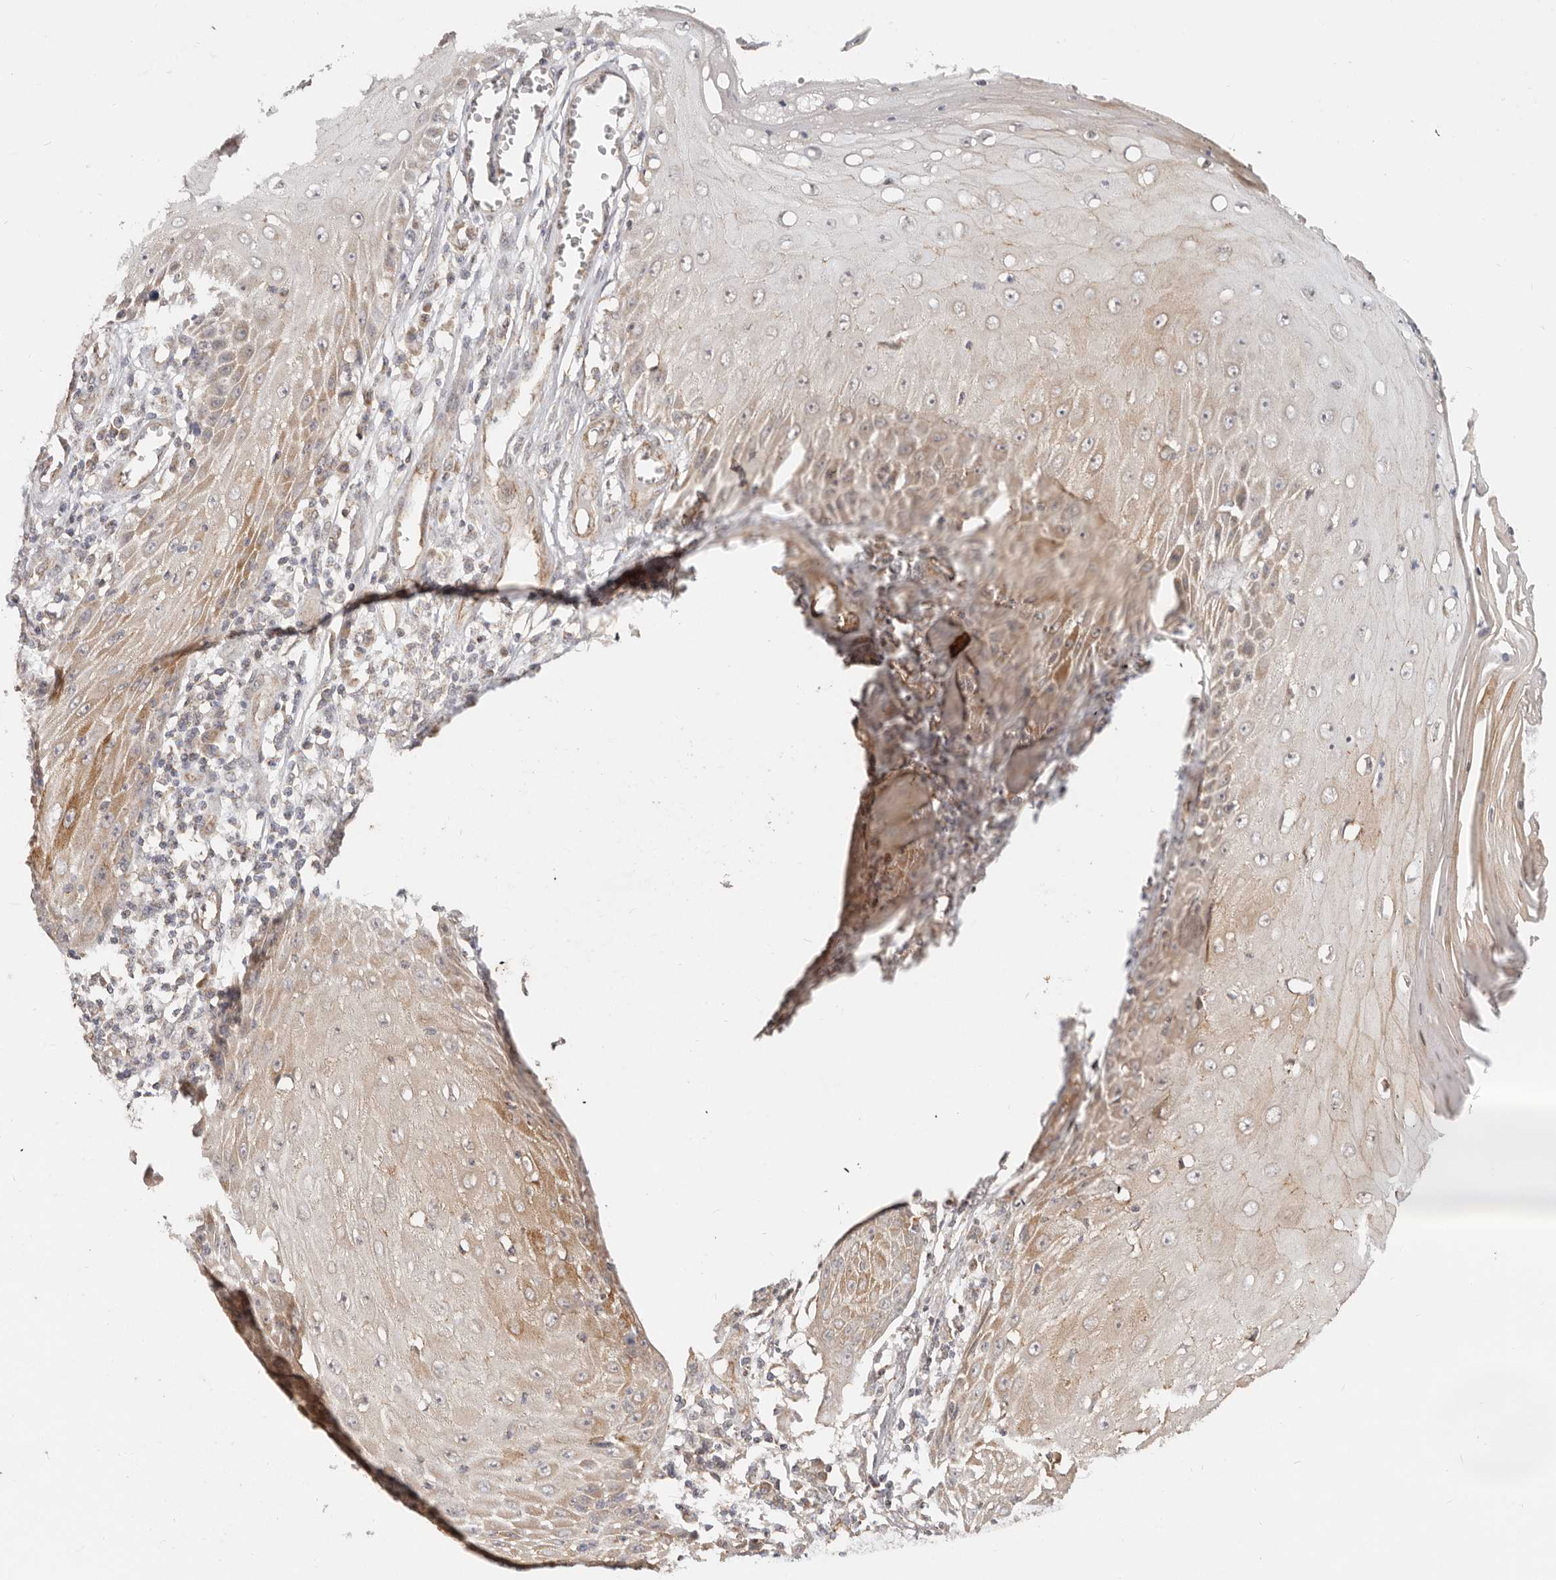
{"staining": {"intensity": "moderate", "quantity": "25%-75%", "location": "cytoplasmic/membranous"}, "tissue": "skin cancer", "cell_type": "Tumor cells", "image_type": "cancer", "snomed": [{"axis": "morphology", "description": "Squamous cell carcinoma, NOS"}, {"axis": "topography", "description": "Skin"}], "caption": "Approximately 25%-75% of tumor cells in skin cancer exhibit moderate cytoplasmic/membranous protein positivity as visualized by brown immunohistochemical staining.", "gene": "USP49", "patient": {"sex": "female", "age": 73}}